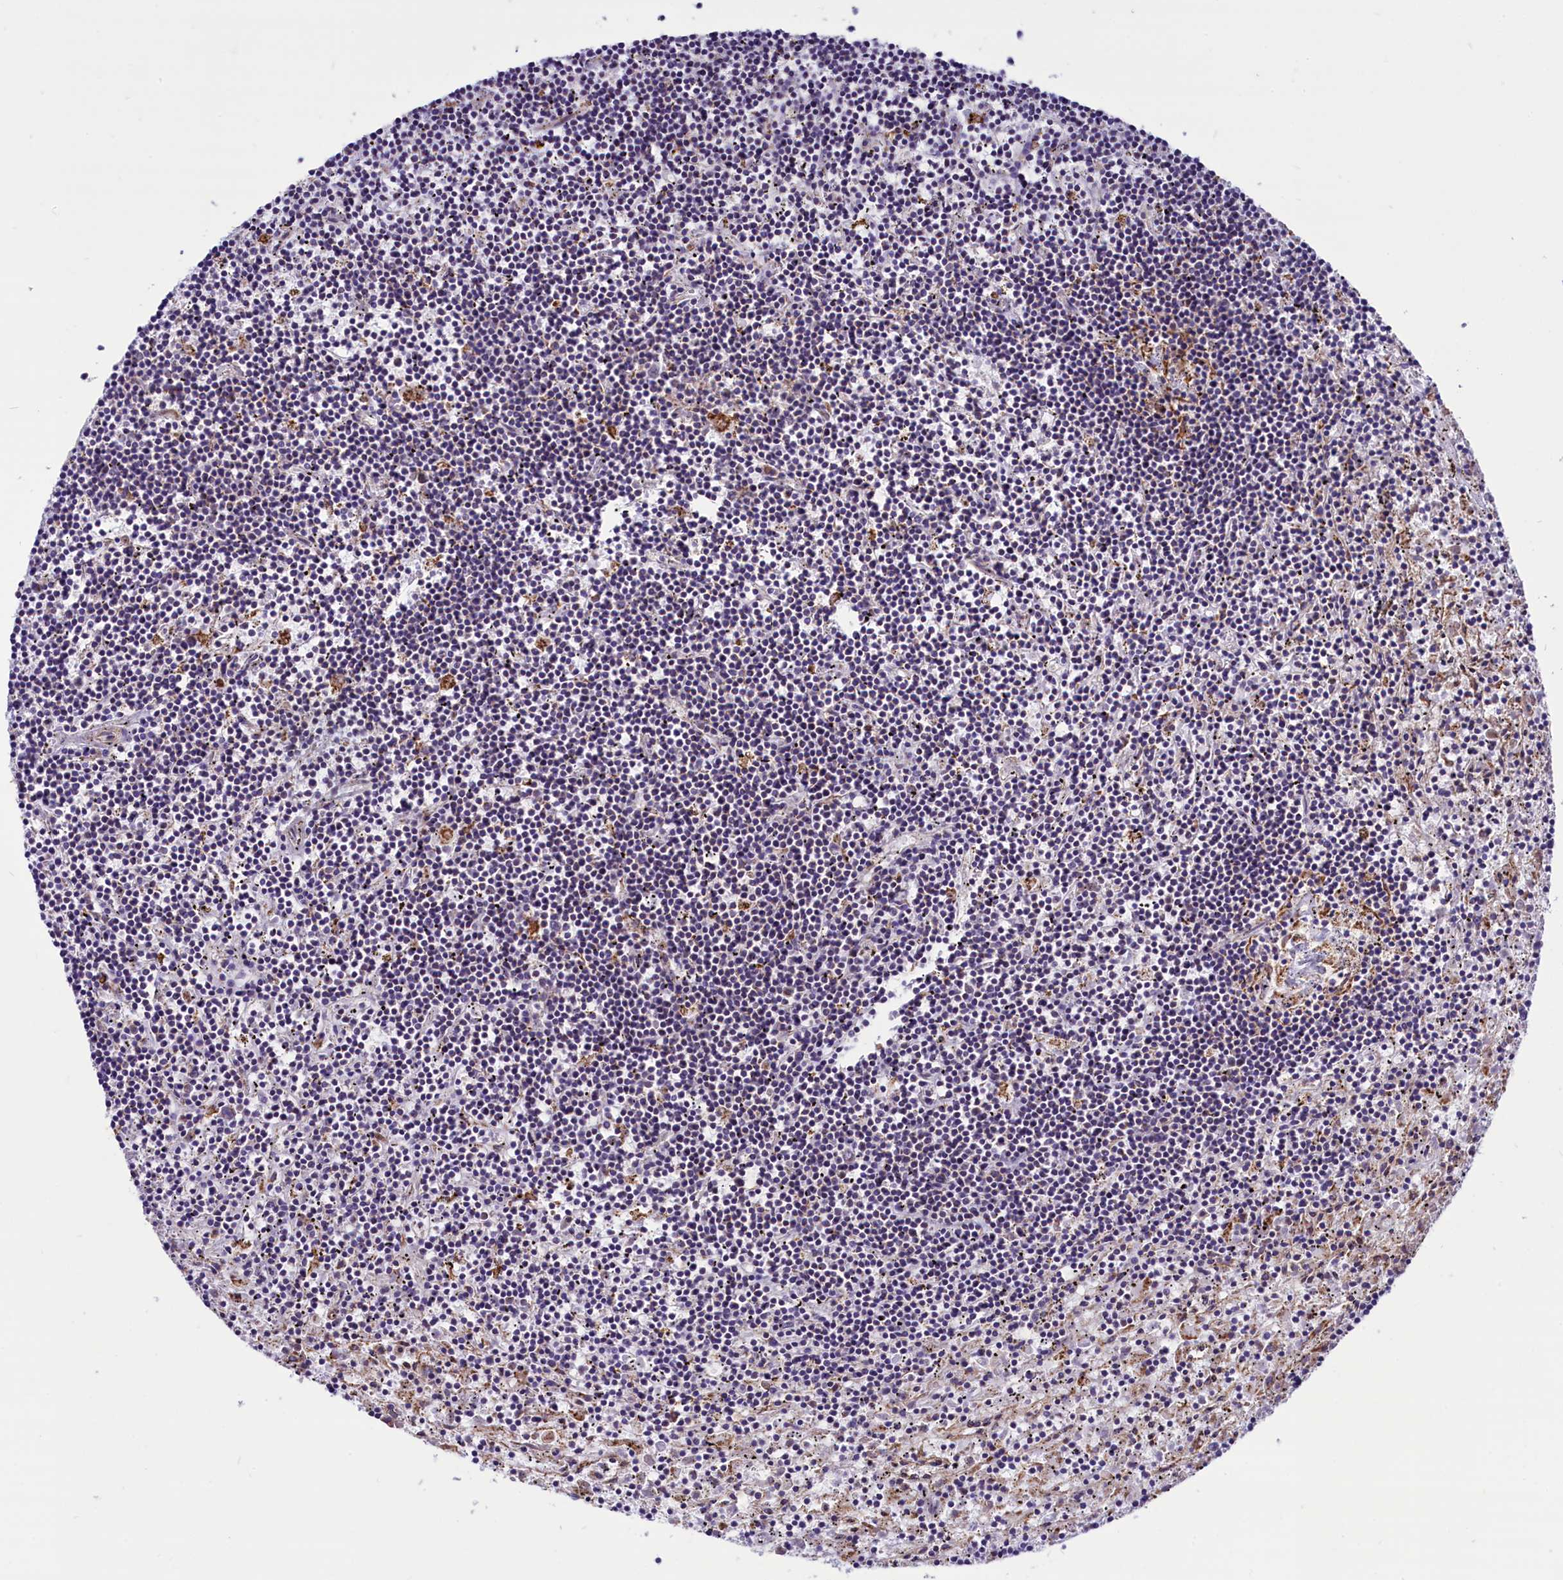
{"staining": {"intensity": "negative", "quantity": "none", "location": "none"}, "tissue": "lymphoma", "cell_type": "Tumor cells", "image_type": "cancer", "snomed": [{"axis": "morphology", "description": "Malignant lymphoma, non-Hodgkin's type, Low grade"}, {"axis": "topography", "description": "Spleen"}], "caption": "High power microscopy image of an IHC image of malignant lymphoma, non-Hodgkin's type (low-grade), revealing no significant expression in tumor cells.", "gene": "PTPRU", "patient": {"sex": "male", "age": 76}}